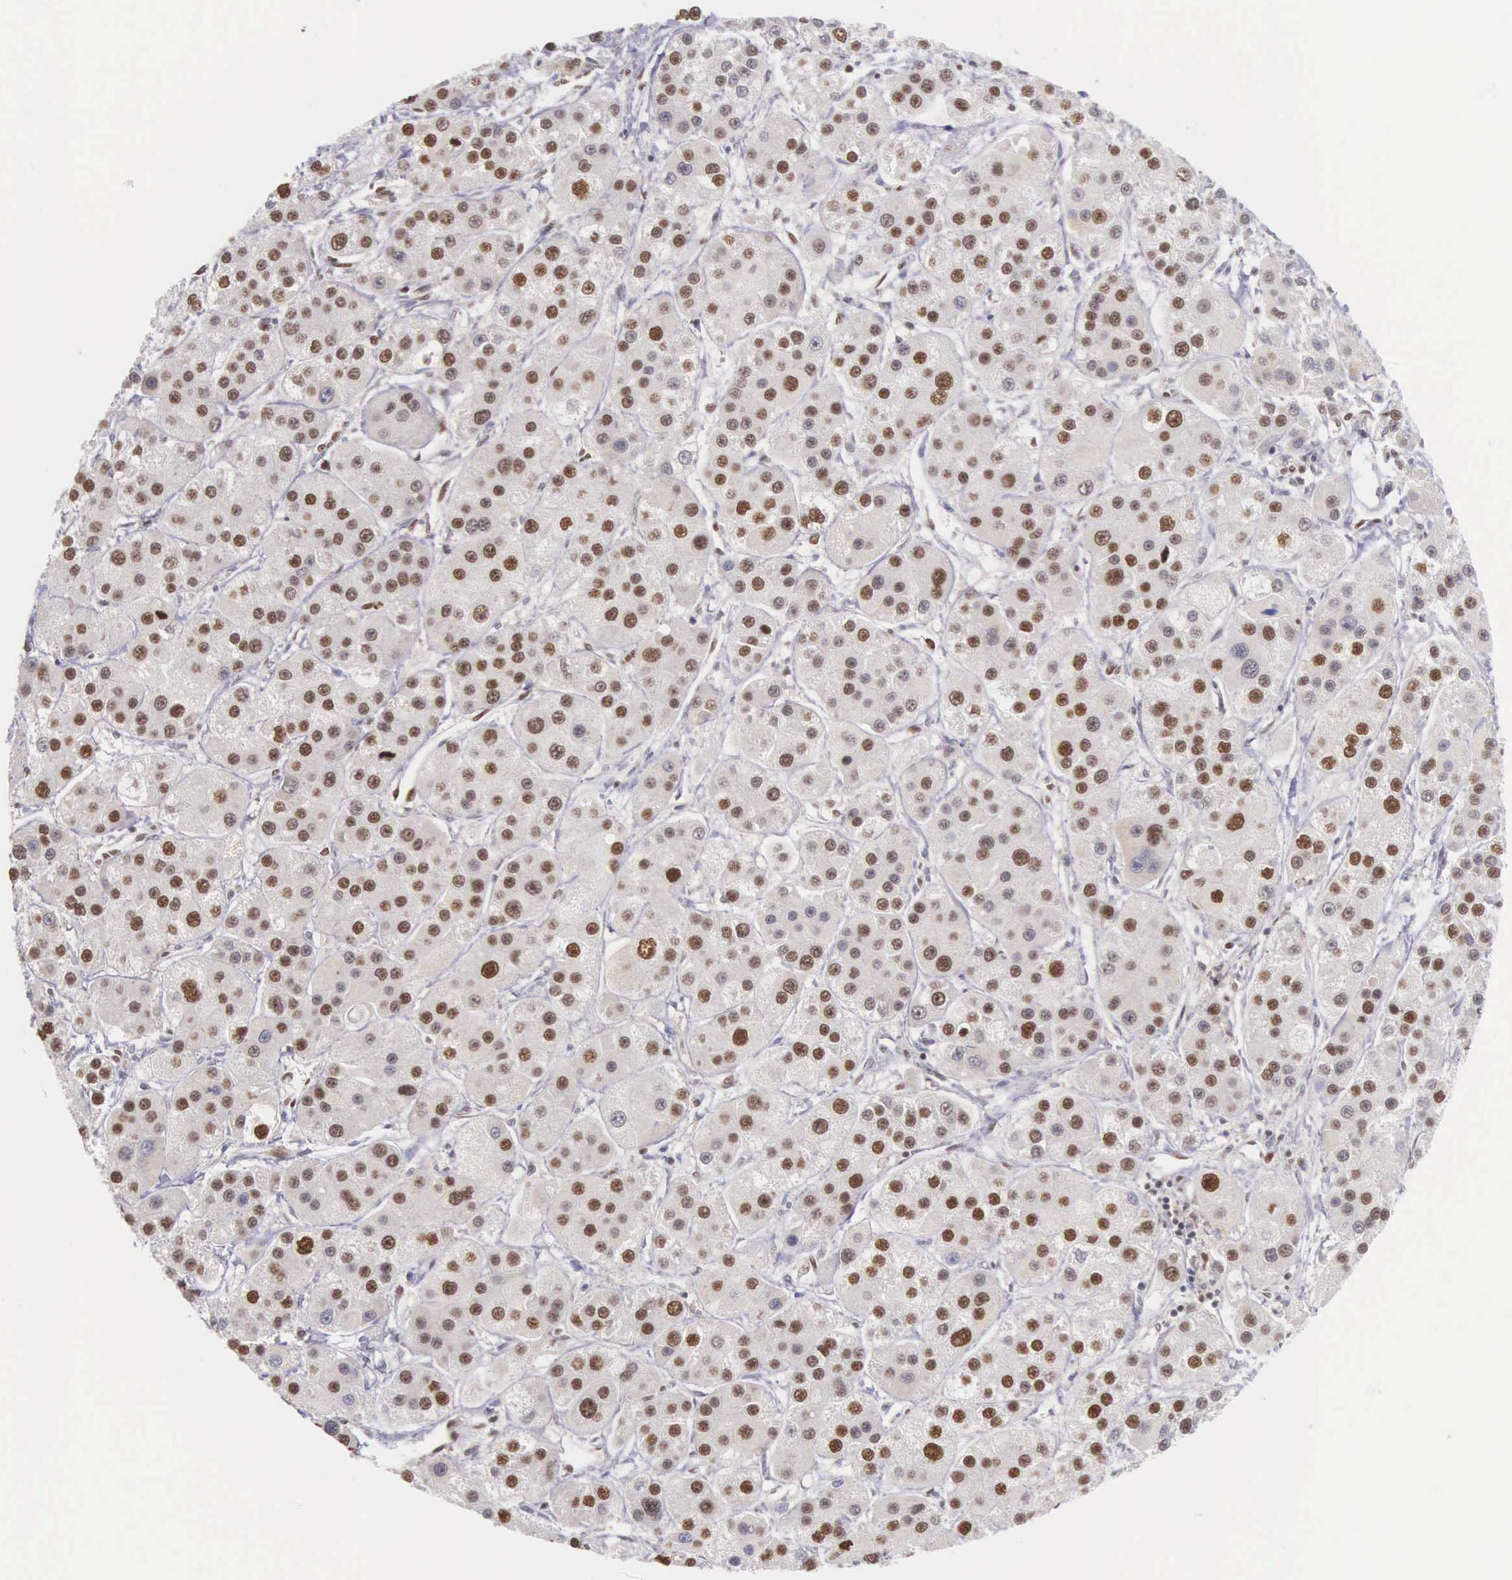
{"staining": {"intensity": "moderate", "quantity": "25%-75%", "location": "nuclear"}, "tissue": "liver cancer", "cell_type": "Tumor cells", "image_type": "cancer", "snomed": [{"axis": "morphology", "description": "Carcinoma, Hepatocellular, NOS"}, {"axis": "topography", "description": "Liver"}], "caption": "An immunohistochemistry histopathology image of neoplastic tissue is shown. Protein staining in brown shows moderate nuclear positivity in hepatocellular carcinoma (liver) within tumor cells. (DAB (3,3'-diaminobenzidine) IHC with brightfield microscopy, high magnification).", "gene": "VRK1", "patient": {"sex": "female", "age": 85}}